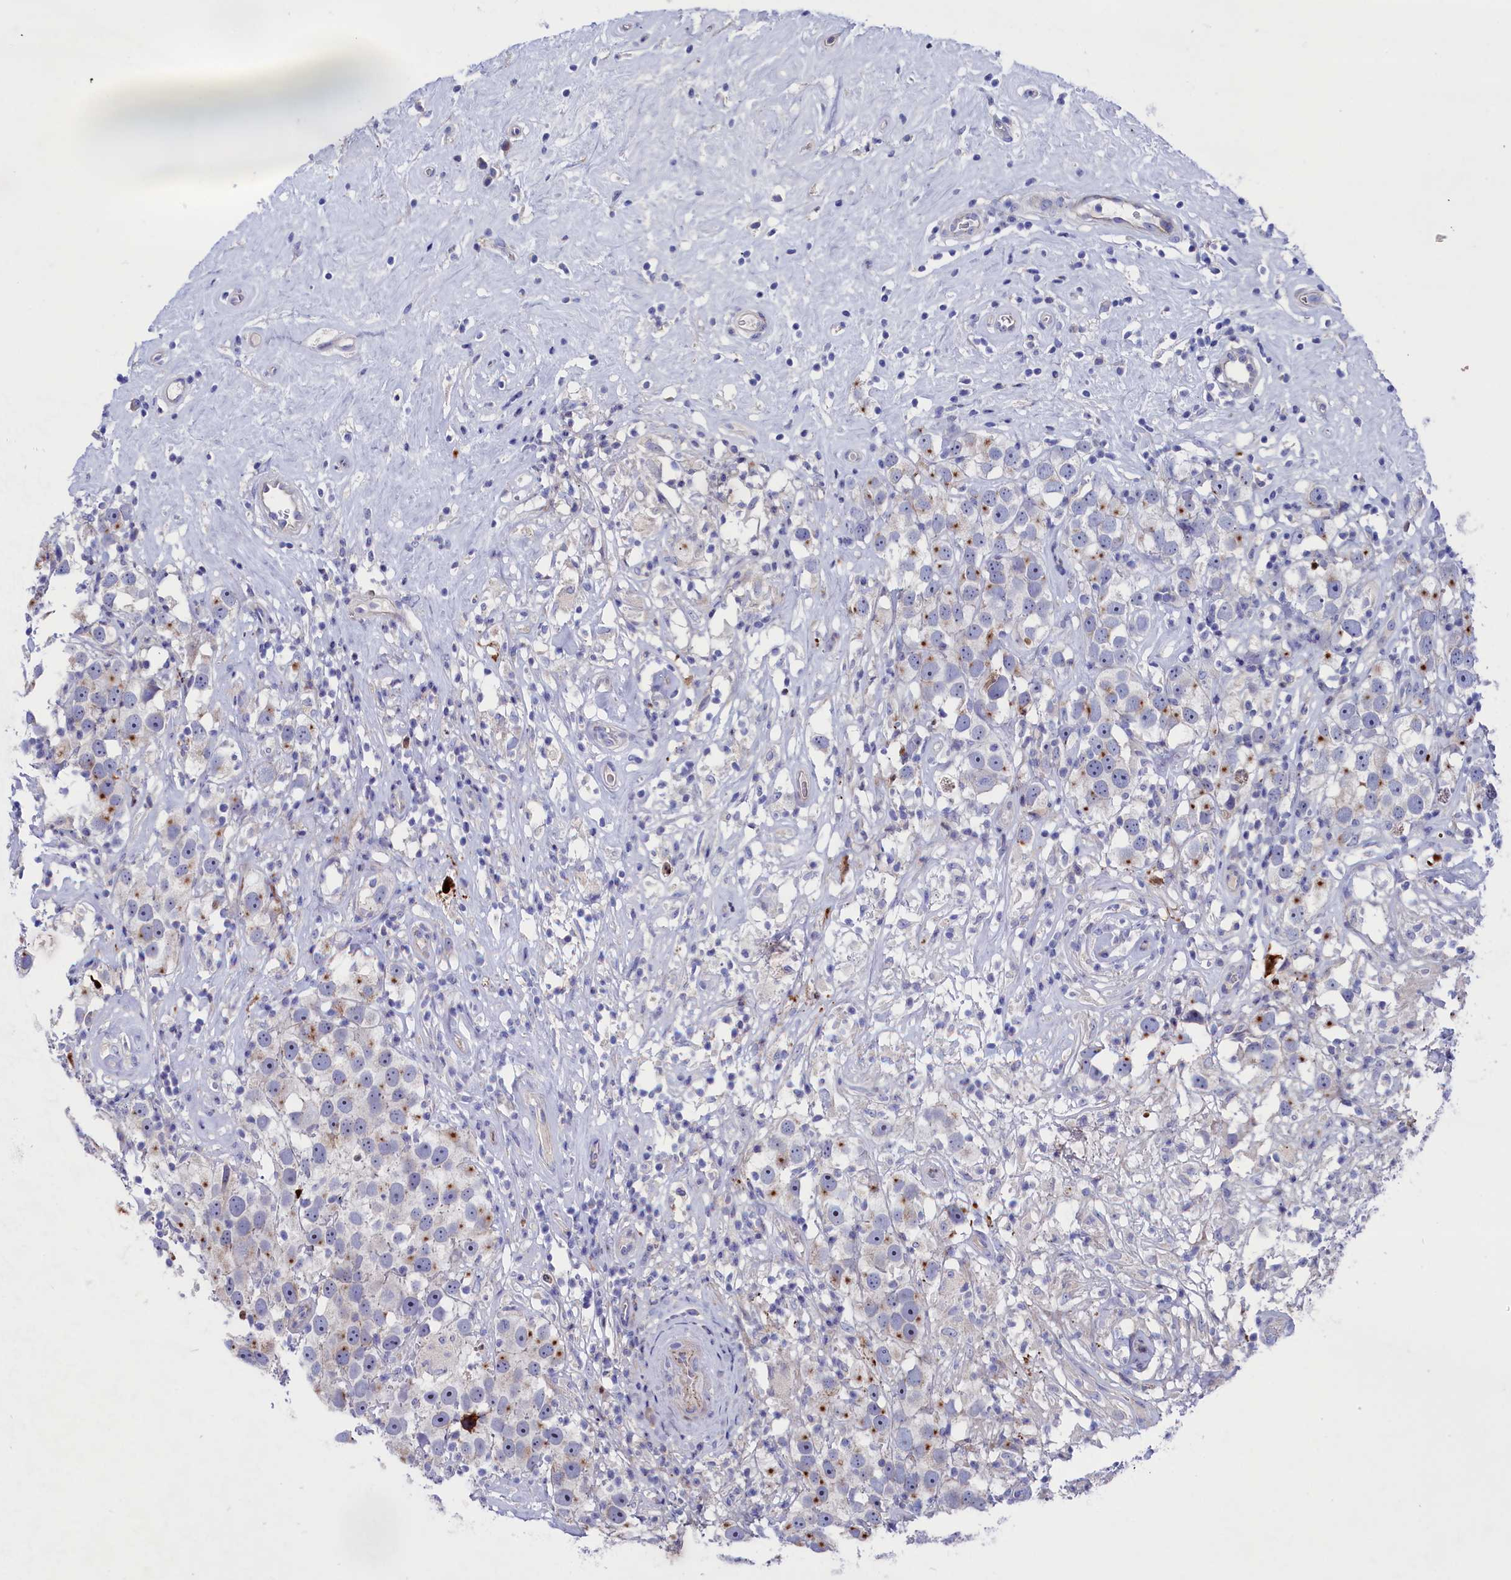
{"staining": {"intensity": "moderate", "quantity": "<25%", "location": "cytoplasmic/membranous"}, "tissue": "testis cancer", "cell_type": "Tumor cells", "image_type": "cancer", "snomed": [{"axis": "morphology", "description": "Seminoma, NOS"}, {"axis": "topography", "description": "Testis"}], "caption": "Protein expression analysis of human seminoma (testis) reveals moderate cytoplasmic/membranous staining in about <25% of tumor cells.", "gene": "NUDT7", "patient": {"sex": "male", "age": 49}}